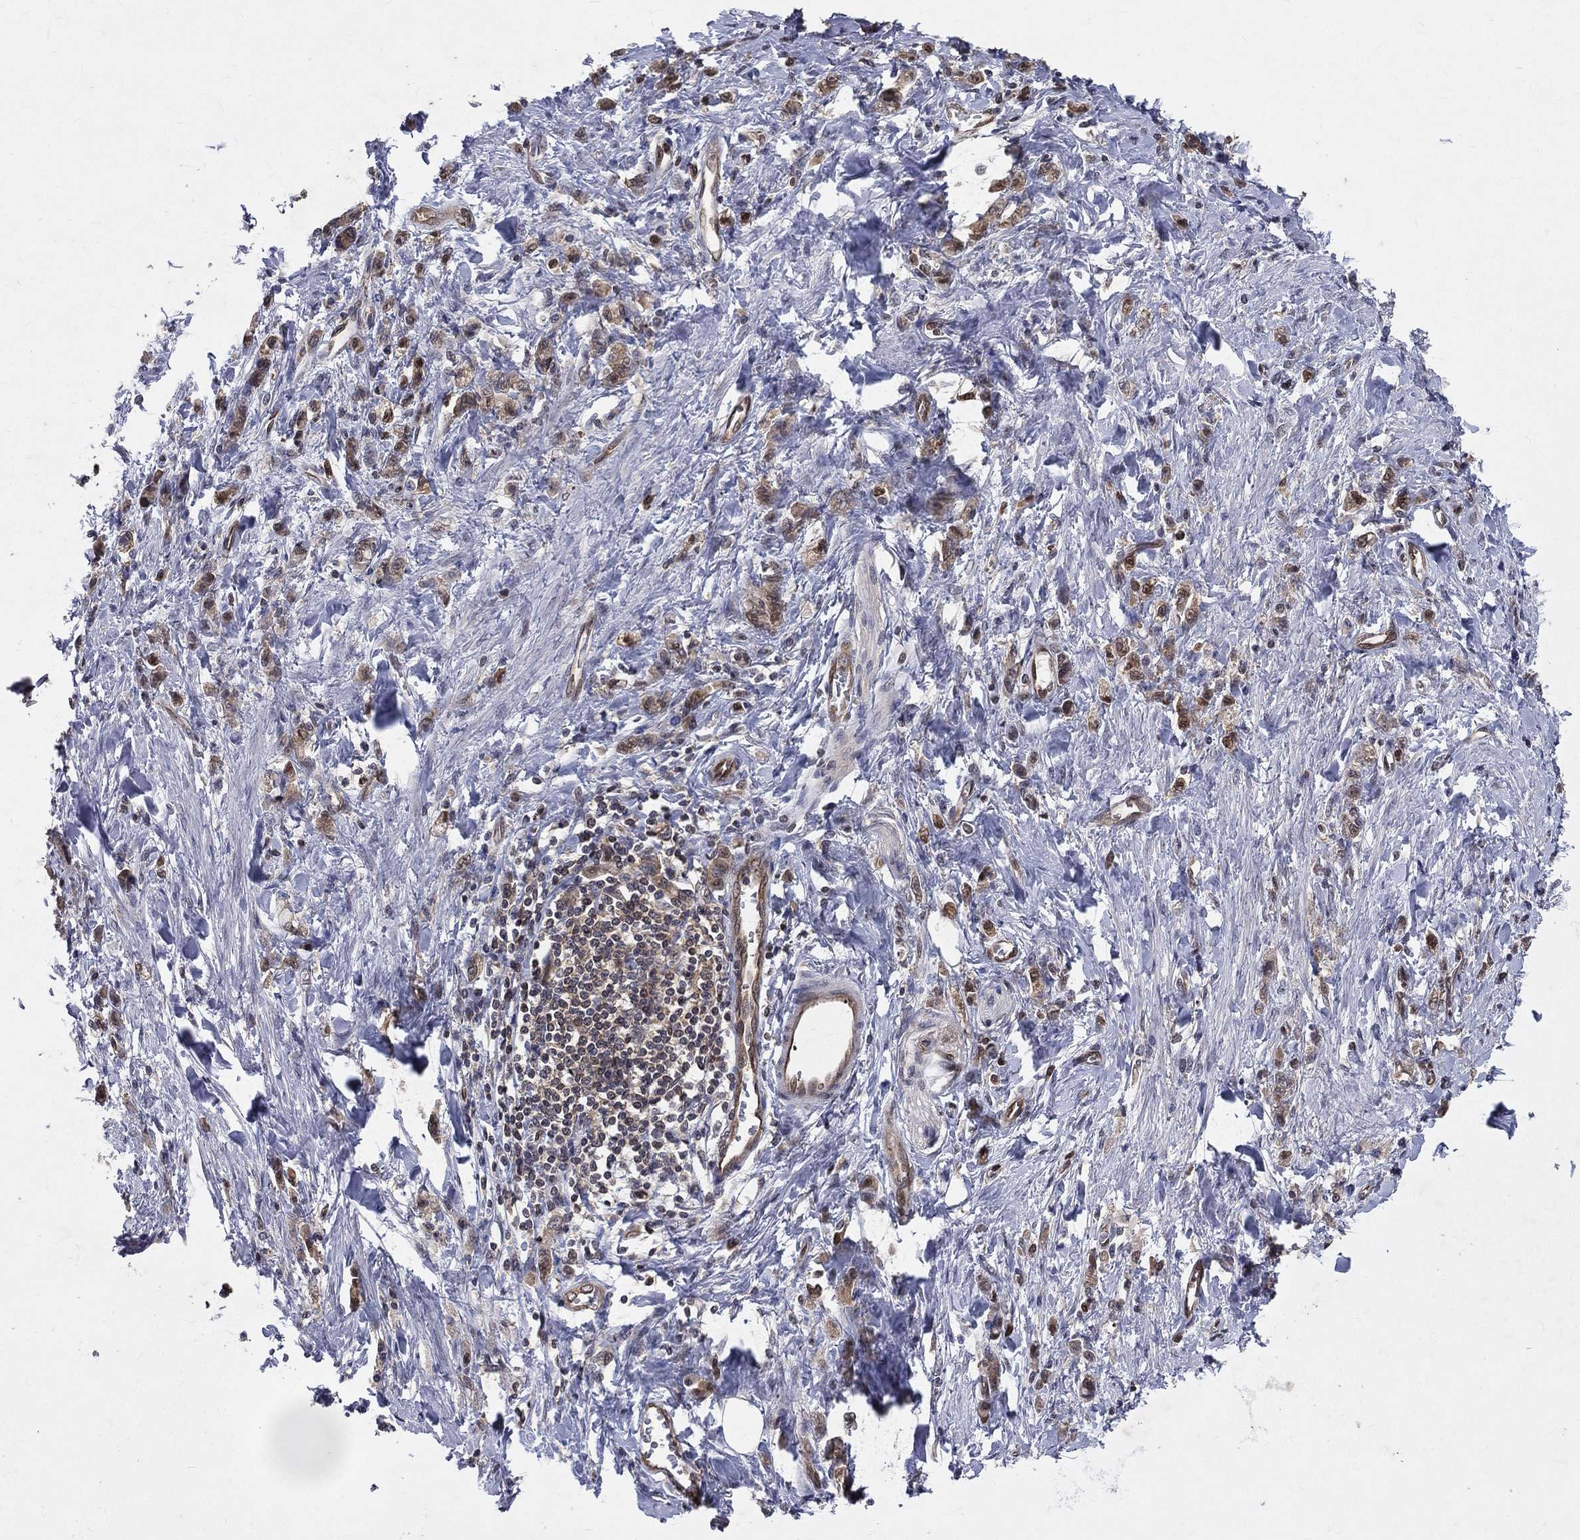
{"staining": {"intensity": "moderate", "quantity": "25%-75%", "location": "cytoplasmic/membranous,nuclear"}, "tissue": "stomach cancer", "cell_type": "Tumor cells", "image_type": "cancer", "snomed": [{"axis": "morphology", "description": "Adenocarcinoma, NOS"}, {"axis": "topography", "description": "Stomach"}], "caption": "Tumor cells display moderate cytoplasmic/membranous and nuclear positivity in approximately 25%-75% of cells in adenocarcinoma (stomach).", "gene": "GMPR2", "patient": {"sex": "male", "age": 77}}